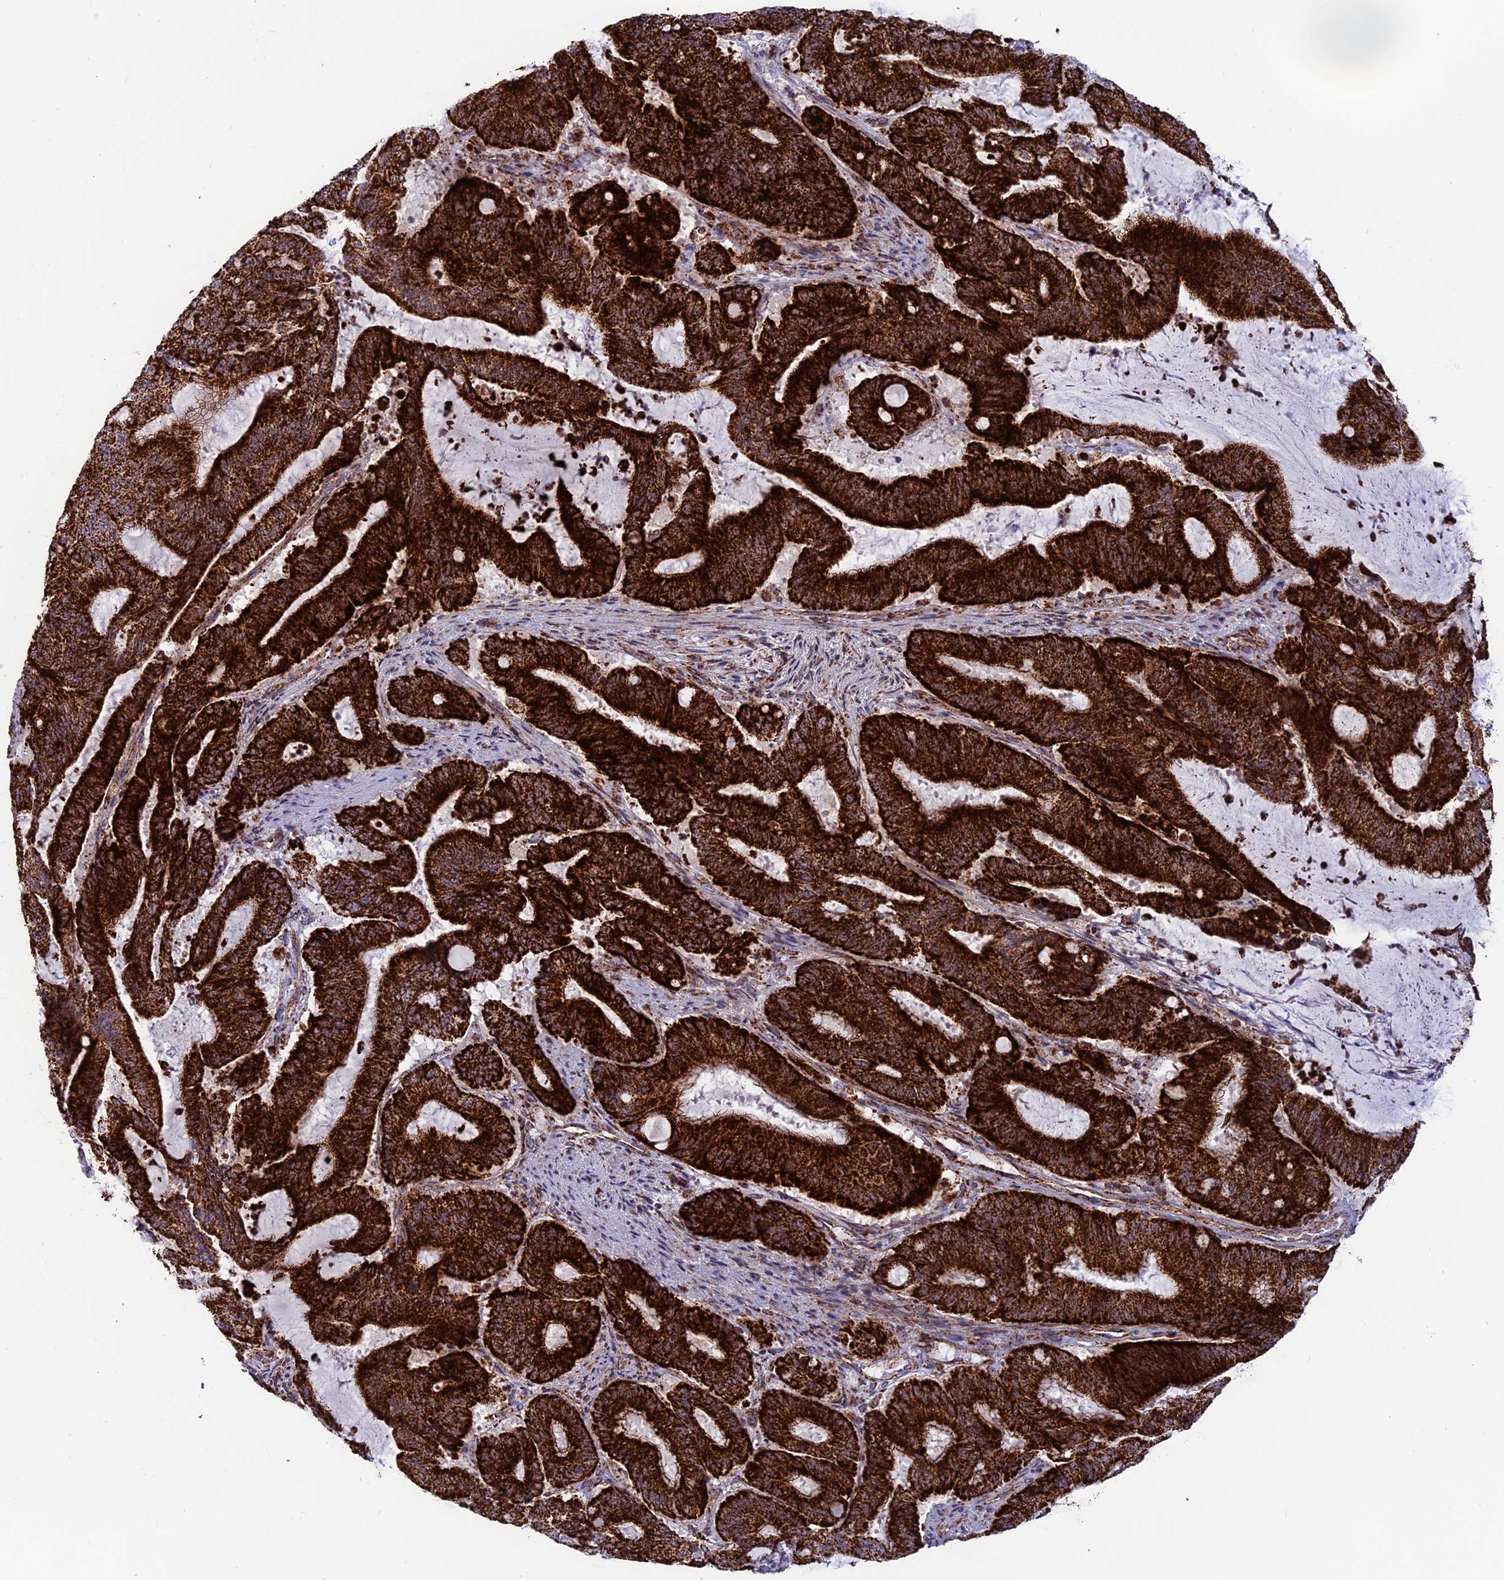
{"staining": {"intensity": "strong", "quantity": ">75%", "location": "cytoplasmic/membranous"}, "tissue": "liver cancer", "cell_type": "Tumor cells", "image_type": "cancer", "snomed": [{"axis": "morphology", "description": "Normal tissue, NOS"}, {"axis": "morphology", "description": "Cholangiocarcinoma"}, {"axis": "topography", "description": "Liver"}, {"axis": "topography", "description": "Peripheral nerve tissue"}], "caption": "High-power microscopy captured an immunohistochemistry (IHC) histopathology image of cholangiocarcinoma (liver), revealing strong cytoplasmic/membranous expression in about >75% of tumor cells. (DAB IHC, brown staining for protein, blue staining for nuclei).", "gene": "MRPS18B", "patient": {"sex": "female", "age": 73}}